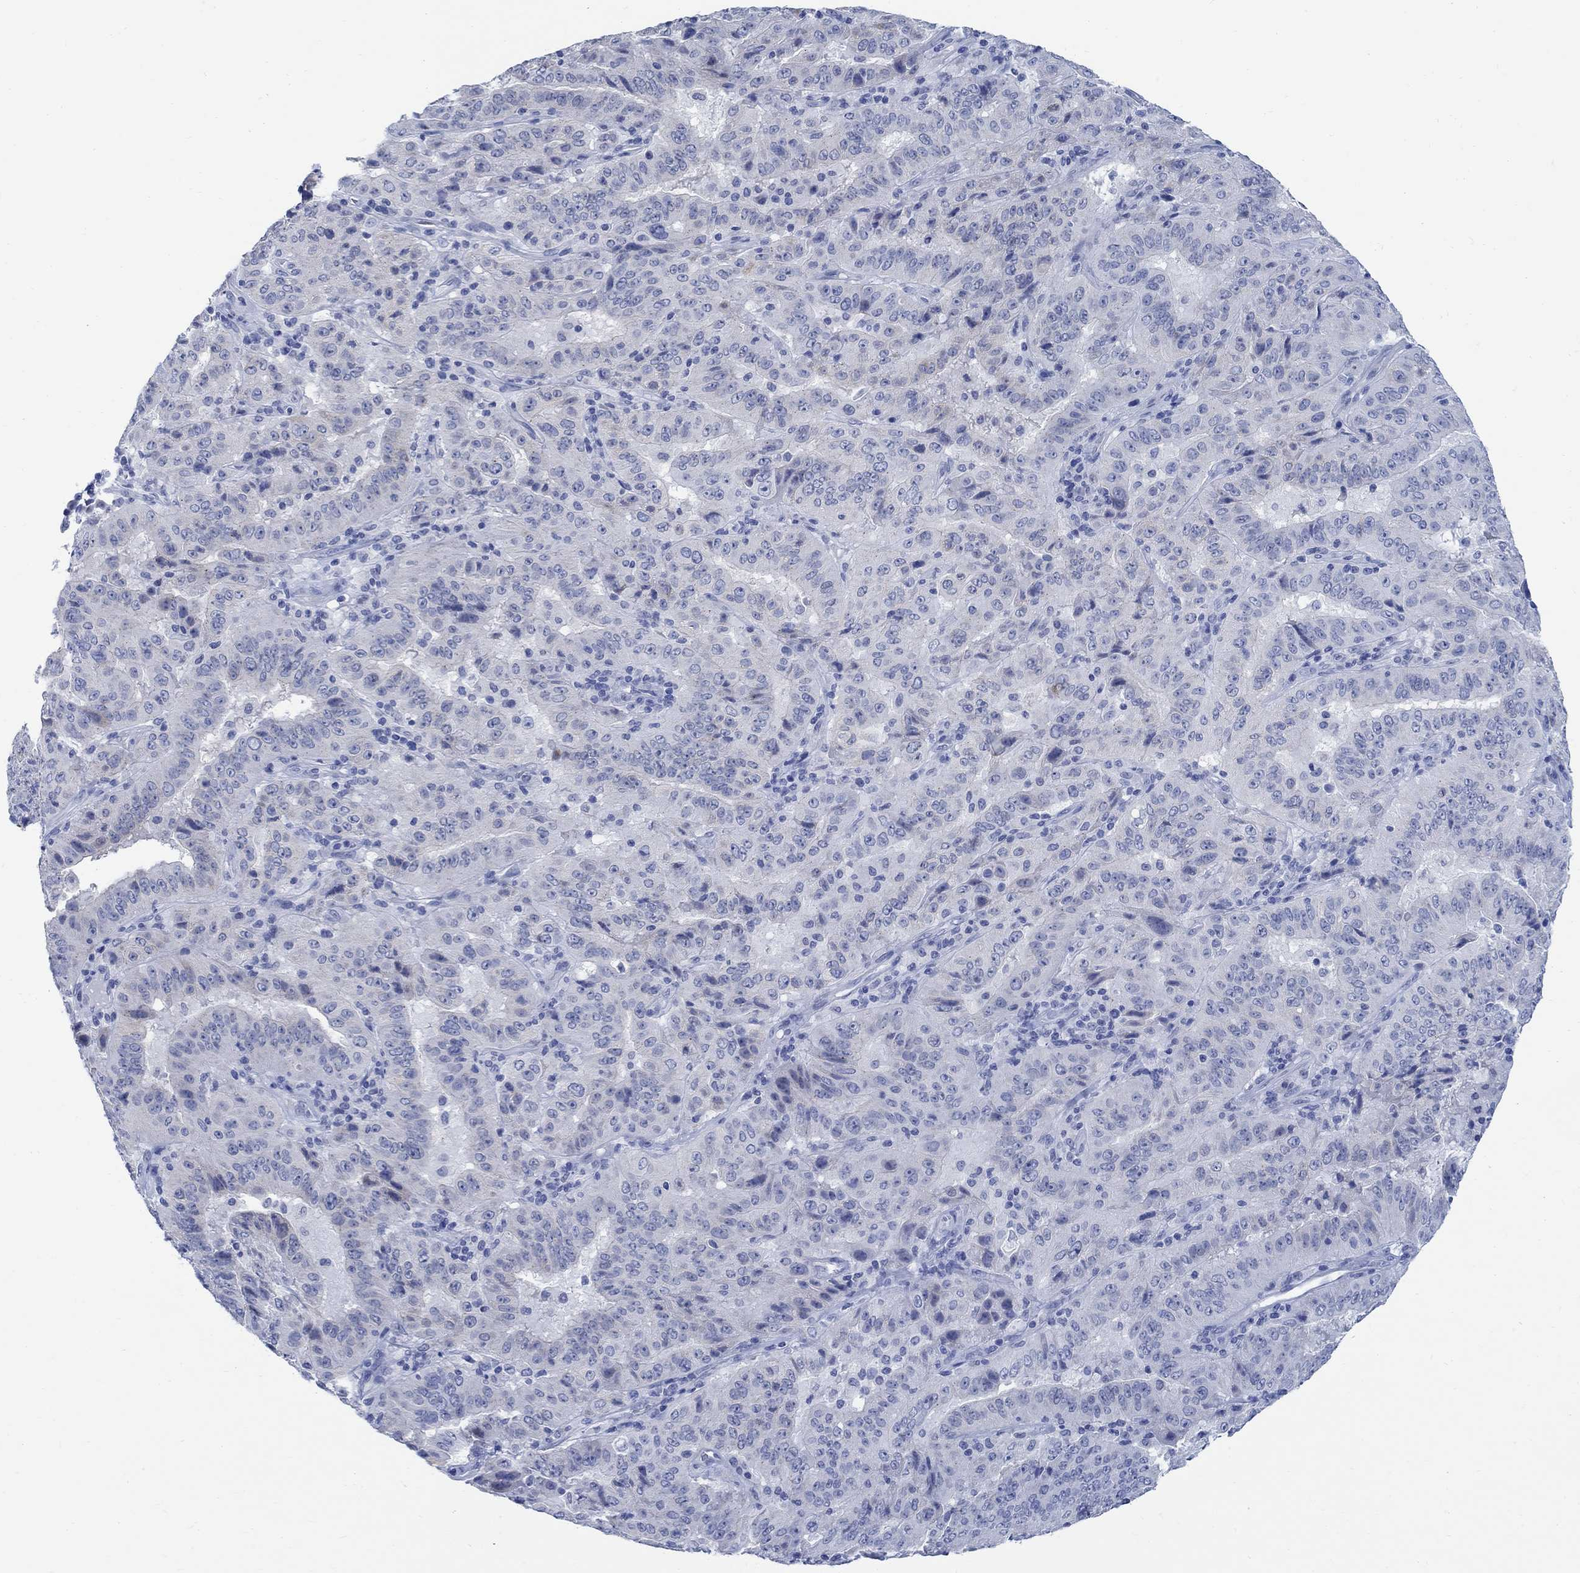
{"staining": {"intensity": "negative", "quantity": "none", "location": "none"}, "tissue": "pancreatic cancer", "cell_type": "Tumor cells", "image_type": "cancer", "snomed": [{"axis": "morphology", "description": "Adenocarcinoma, NOS"}, {"axis": "topography", "description": "Pancreas"}], "caption": "The IHC histopathology image has no significant expression in tumor cells of pancreatic cancer tissue. The staining was performed using DAB to visualize the protein expression in brown, while the nuclei were stained in blue with hematoxylin (Magnification: 20x).", "gene": "CAMK2N1", "patient": {"sex": "male", "age": 63}}